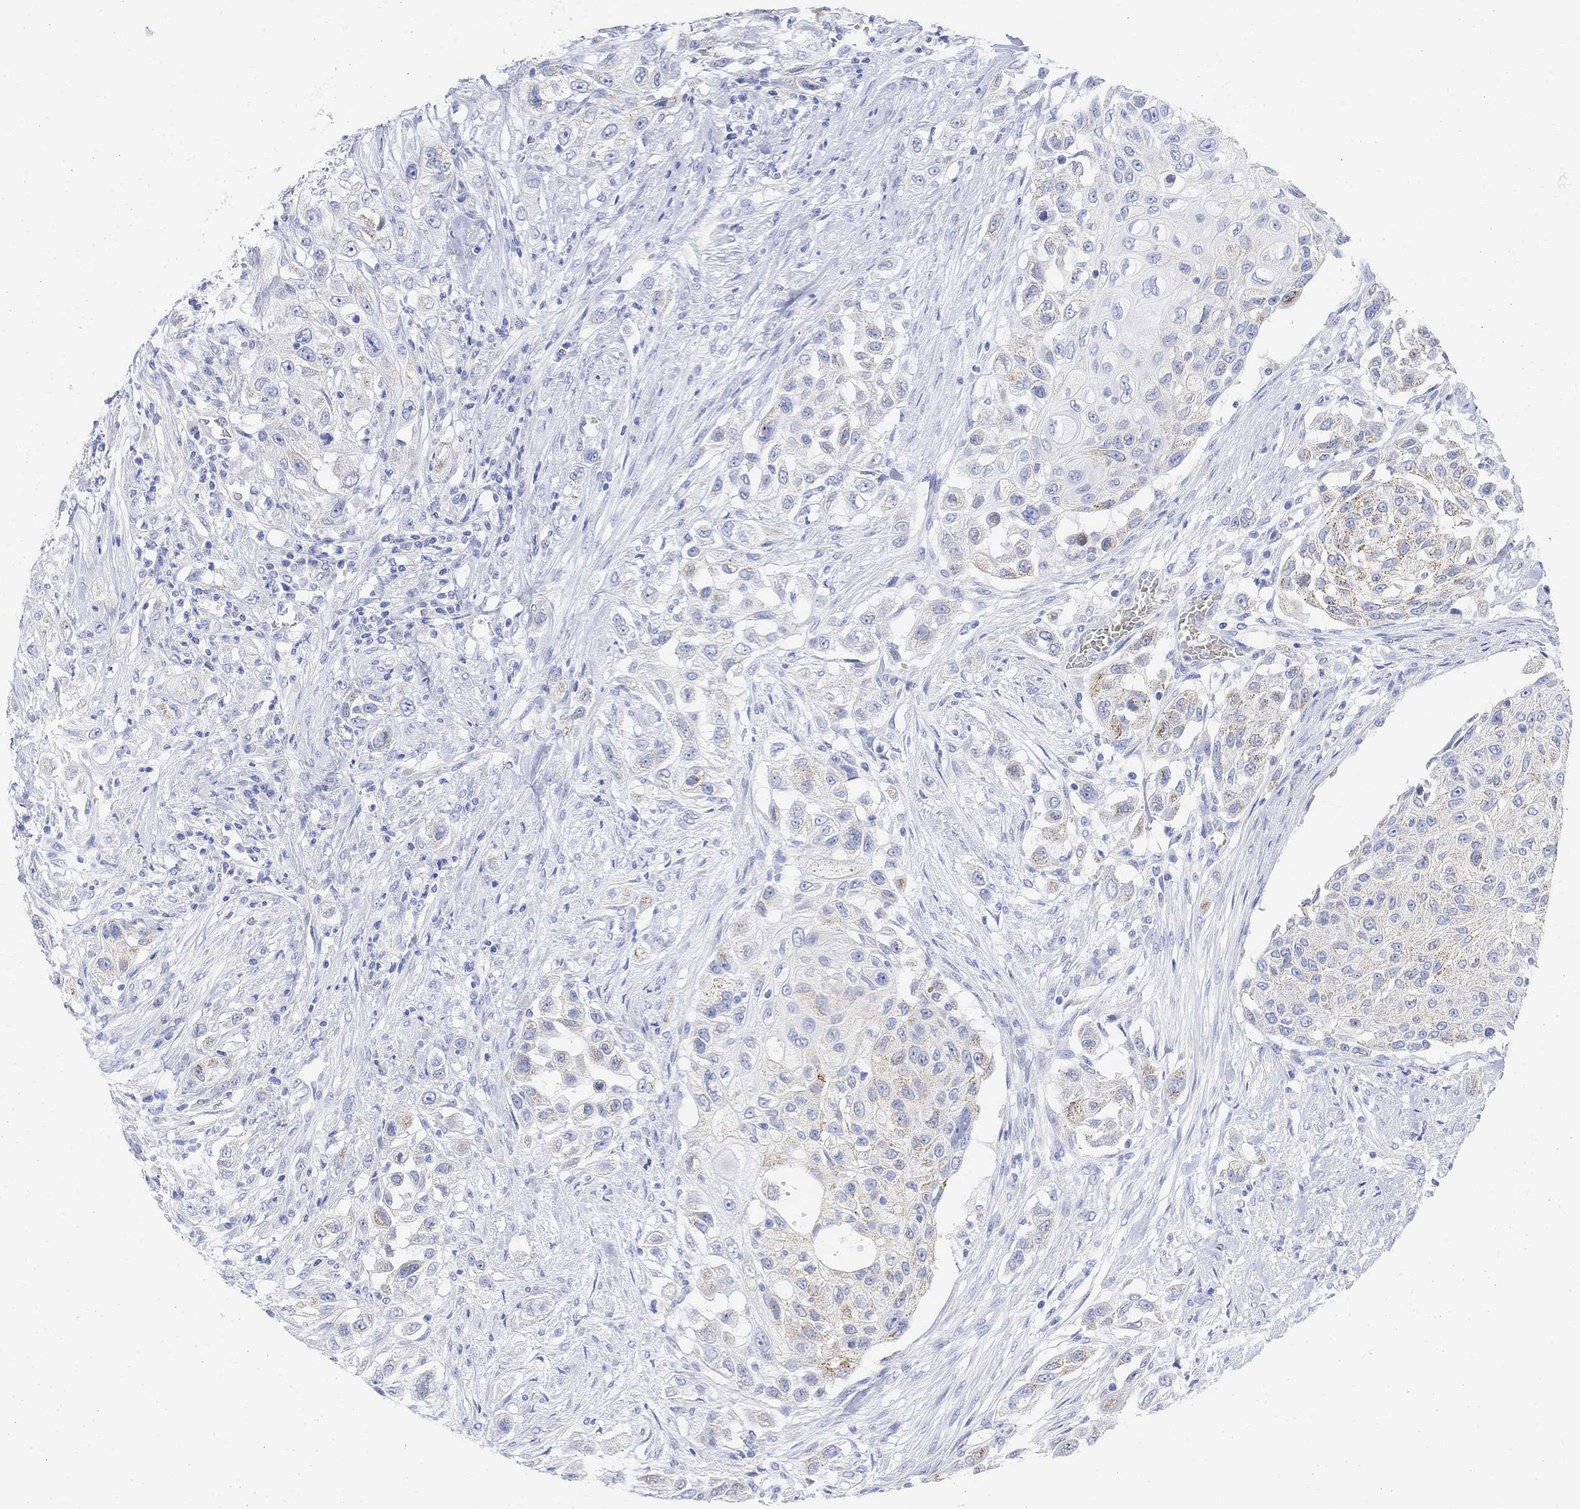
{"staining": {"intensity": "weak", "quantity": "<25%", "location": "cytoplasmic/membranous"}, "tissue": "urothelial cancer", "cell_type": "Tumor cells", "image_type": "cancer", "snomed": [{"axis": "morphology", "description": "Urothelial carcinoma, High grade"}, {"axis": "topography", "description": "Urinary bladder"}], "caption": "IHC histopathology image of neoplastic tissue: human urothelial carcinoma (high-grade) stained with DAB (3,3'-diaminobenzidine) exhibits no significant protein positivity in tumor cells.", "gene": "RETNLB", "patient": {"sex": "female", "age": 56}}